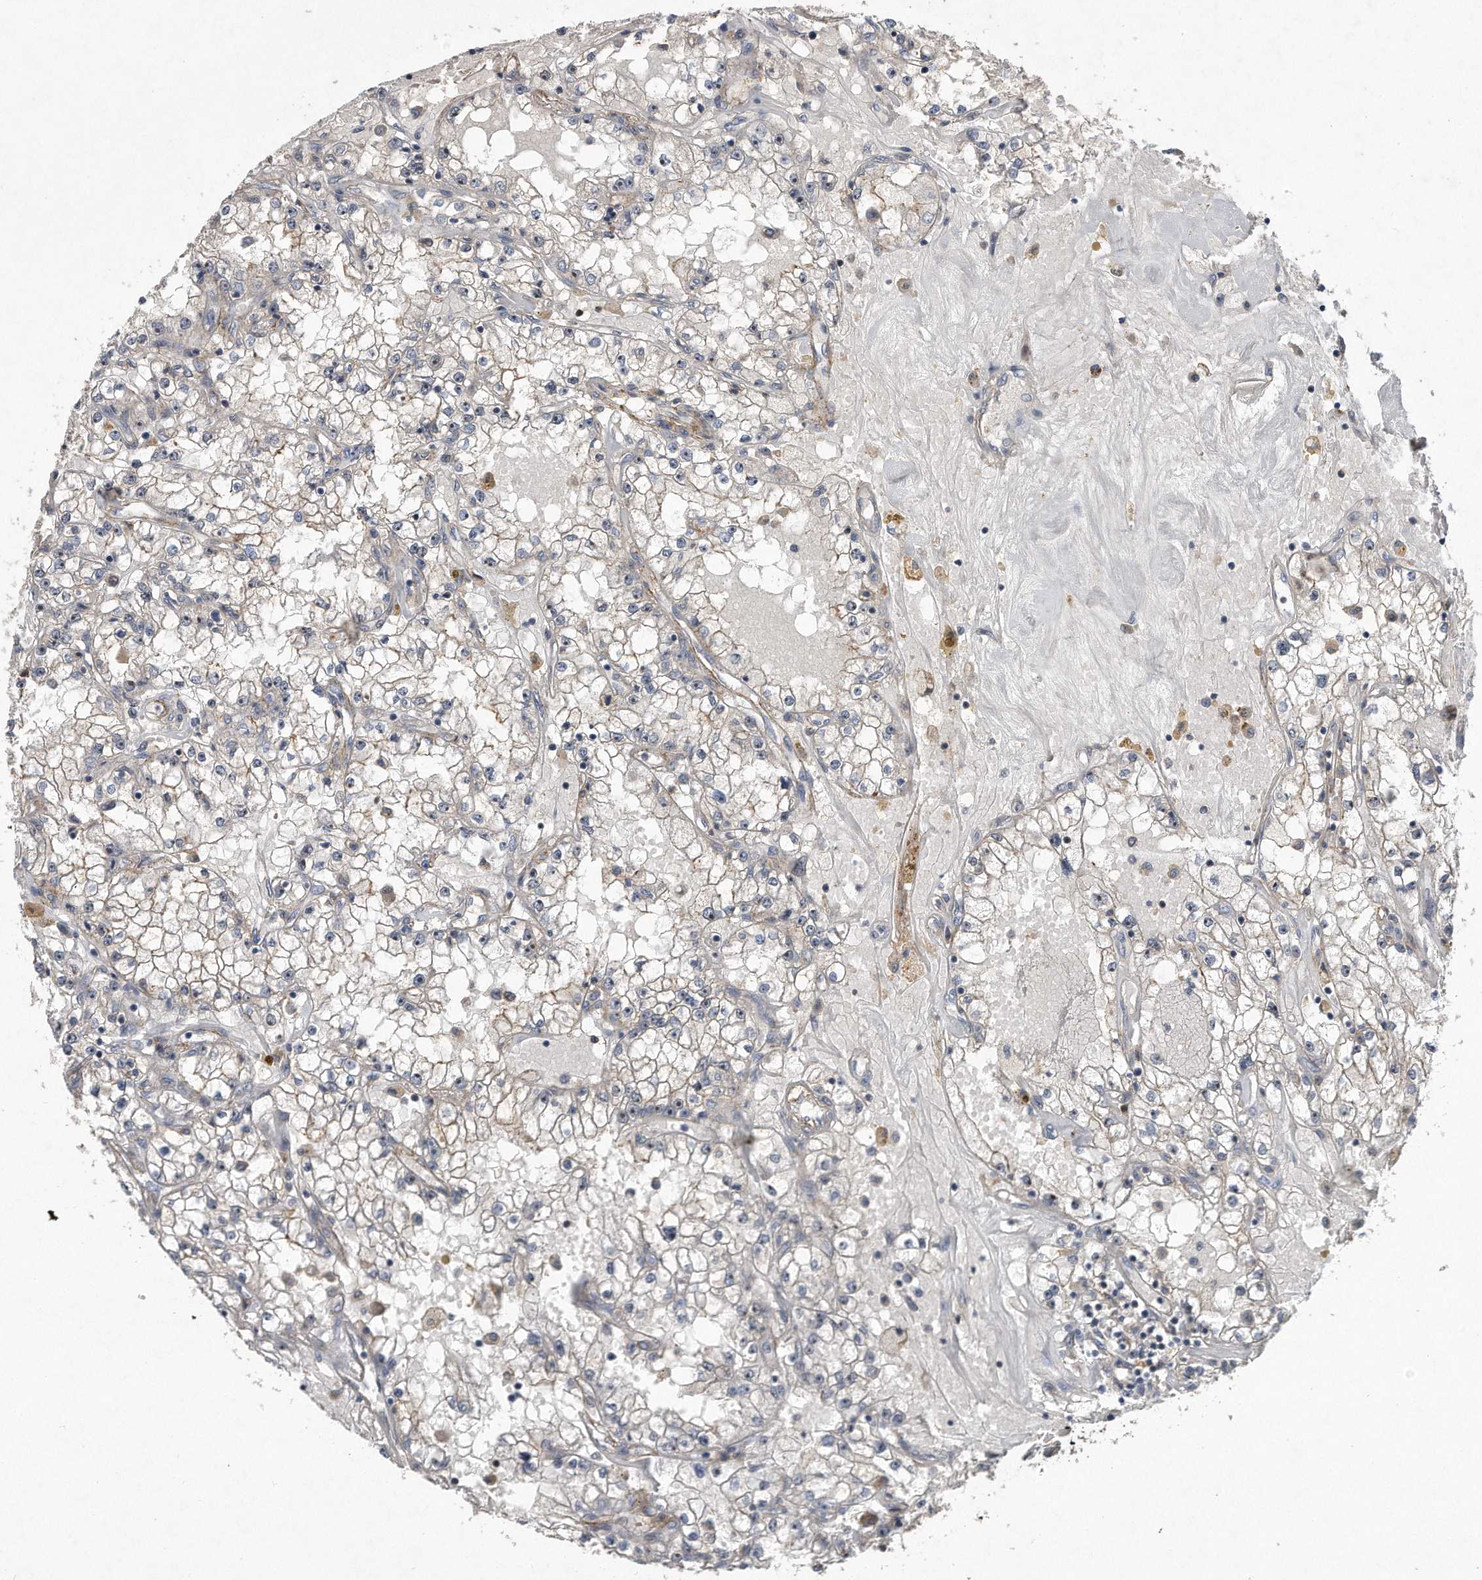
{"staining": {"intensity": "negative", "quantity": "none", "location": "none"}, "tissue": "renal cancer", "cell_type": "Tumor cells", "image_type": "cancer", "snomed": [{"axis": "morphology", "description": "Adenocarcinoma, NOS"}, {"axis": "topography", "description": "Kidney"}], "caption": "DAB immunohistochemical staining of adenocarcinoma (renal) demonstrates no significant expression in tumor cells.", "gene": "PGBD2", "patient": {"sex": "male", "age": 56}}